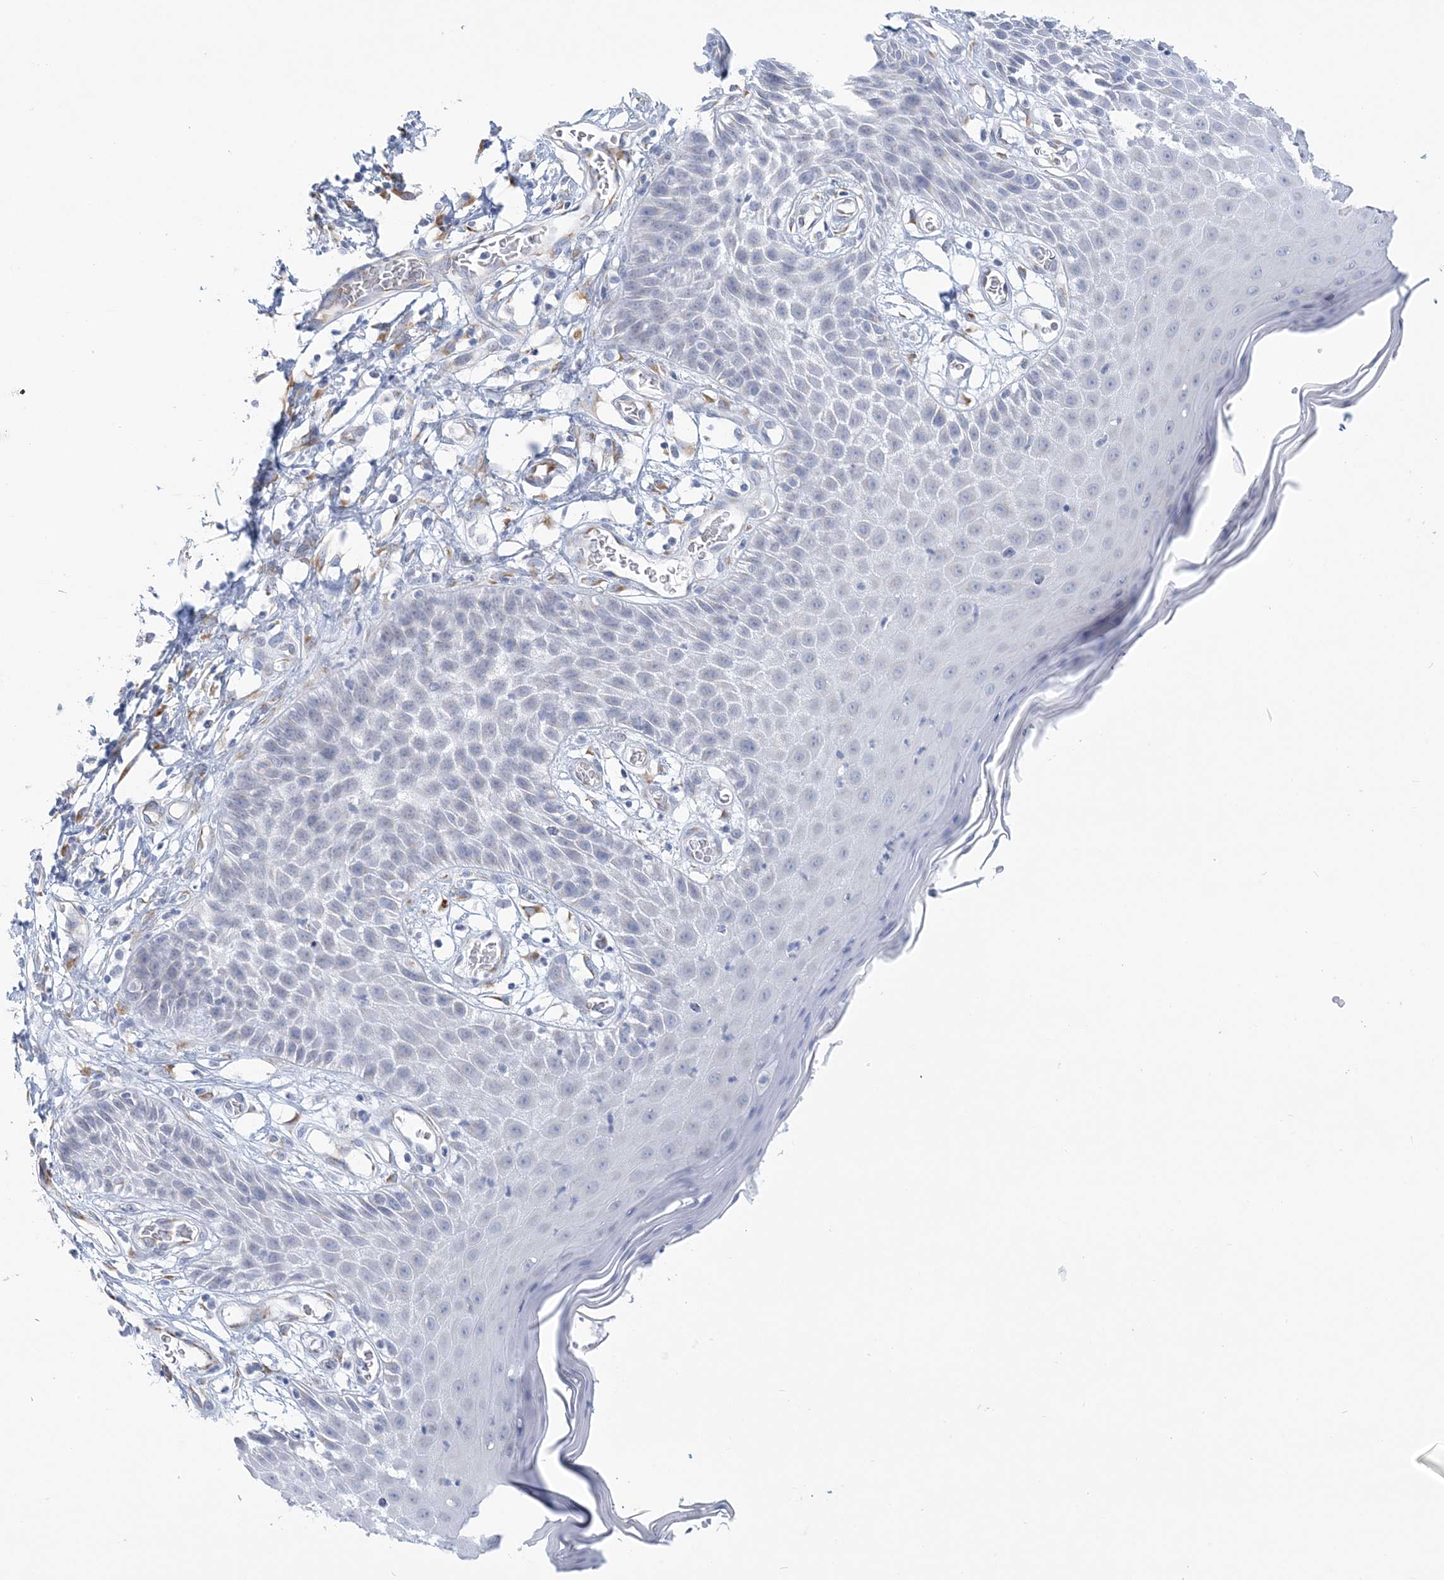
{"staining": {"intensity": "weak", "quantity": "<25%", "location": "cytoplasmic/membranous"}, "tissue": "skin", "cell_type": "Epidermal cells", "image_type": "normal", "snomed": [{"axis": "morphology", "description": "Normal tissue, NOS"}, {"axis": "topography", "description": "Vulva"}], "caption": "IHC histopathology image of unremarkable skin stained for a protein (brown), which displays no expression in epidermal cells.", "gene": "PLEKHG4B", "patient": {"sex": "female", "age": 68}}